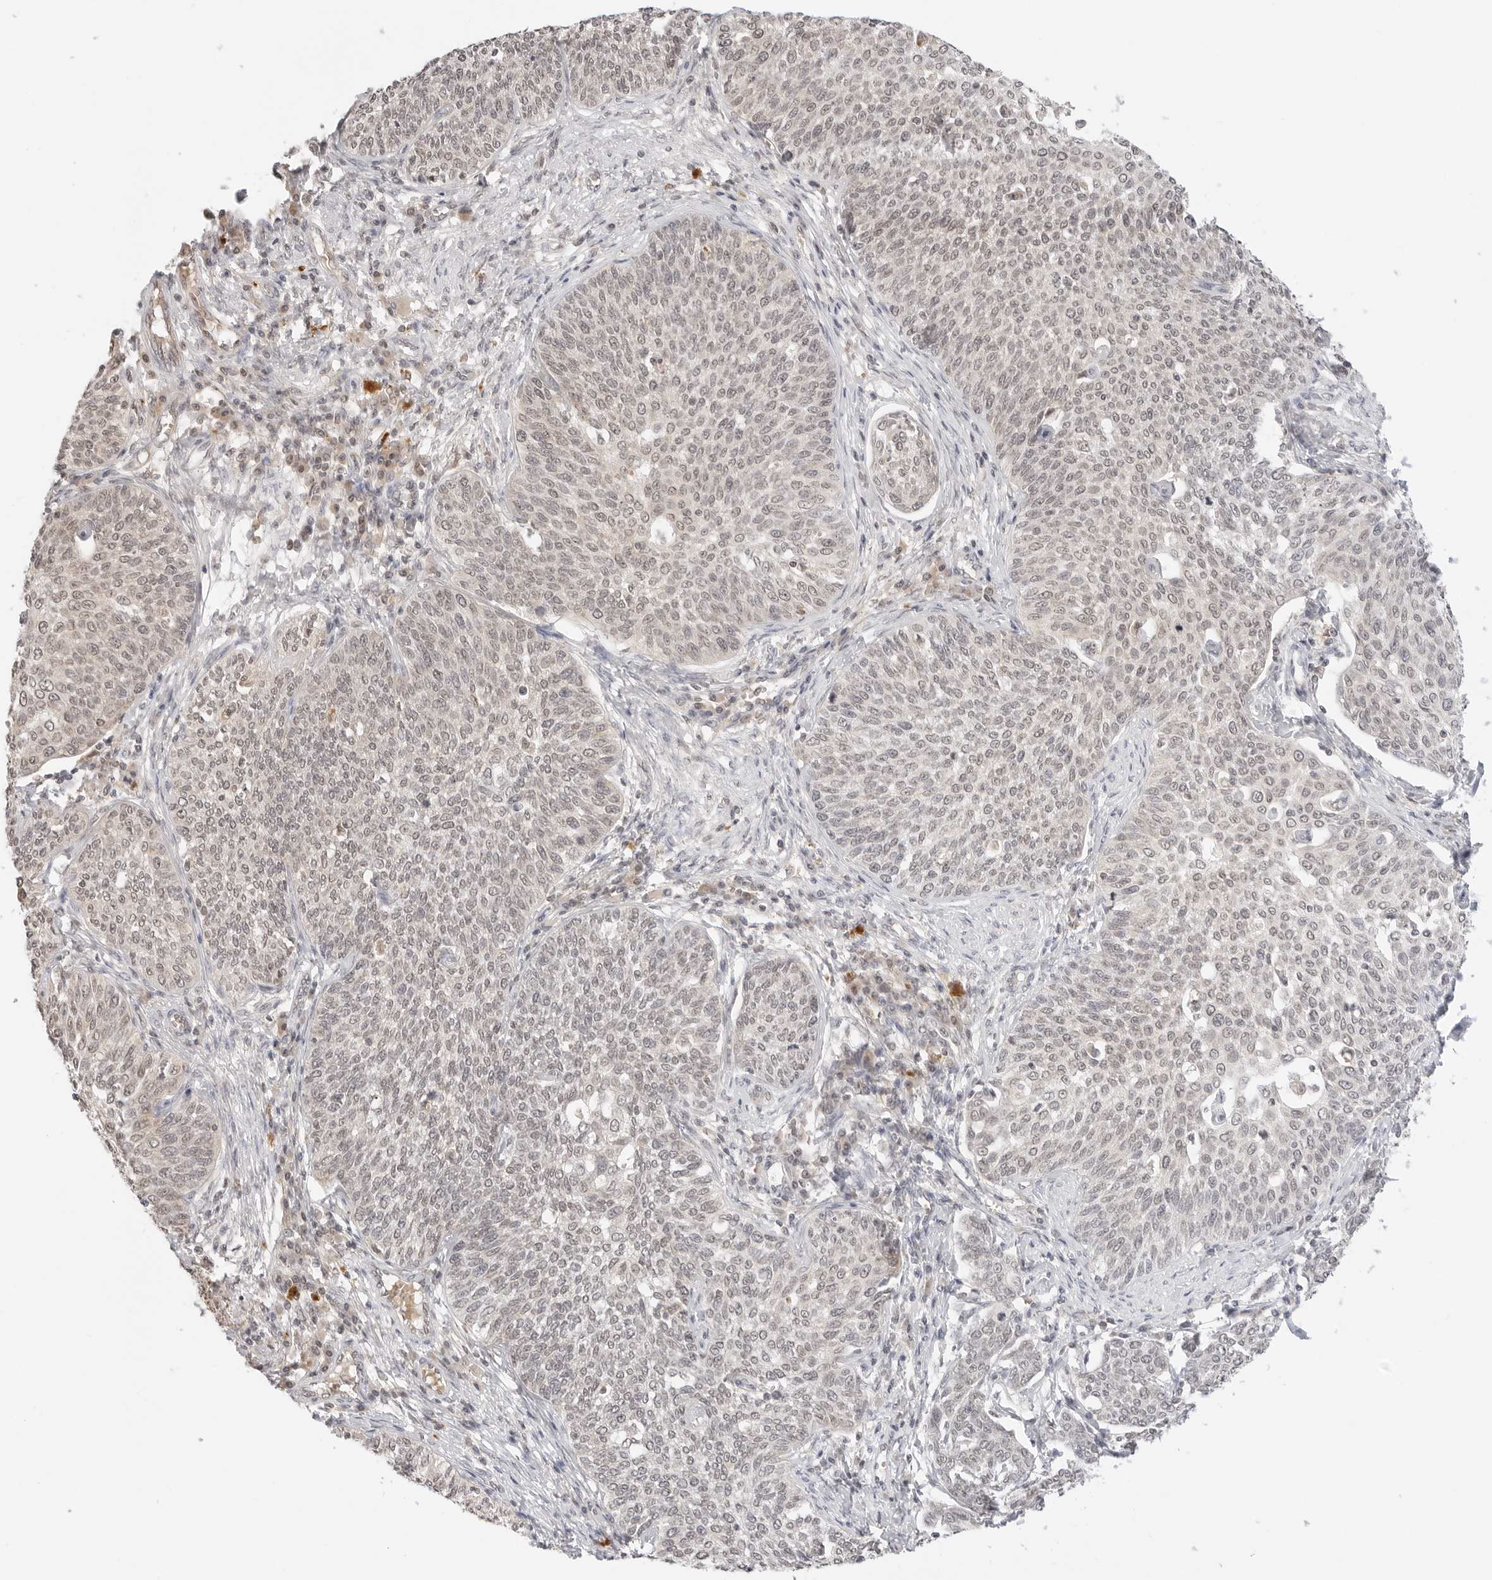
{"staining": {"intensity": "weak", "quantity": ">75%", "location": "nuclear"}, "tissue": "cervical cancer", "cell_type": "Tumor cells", "image_type": "cancer", "snomed": [{"axis": "morphology", "description": "Squamous cell carcinoma, NOS"}, {"axis": "topography", "description": "Cervix"}], "caption": "Immunohistochemical staining of cervical cancer exhibits weak nuclear protein positivity in about >75% of tumor cells.", "gene": "GPR34", "patient": {"sex": "female", "age": 34}}